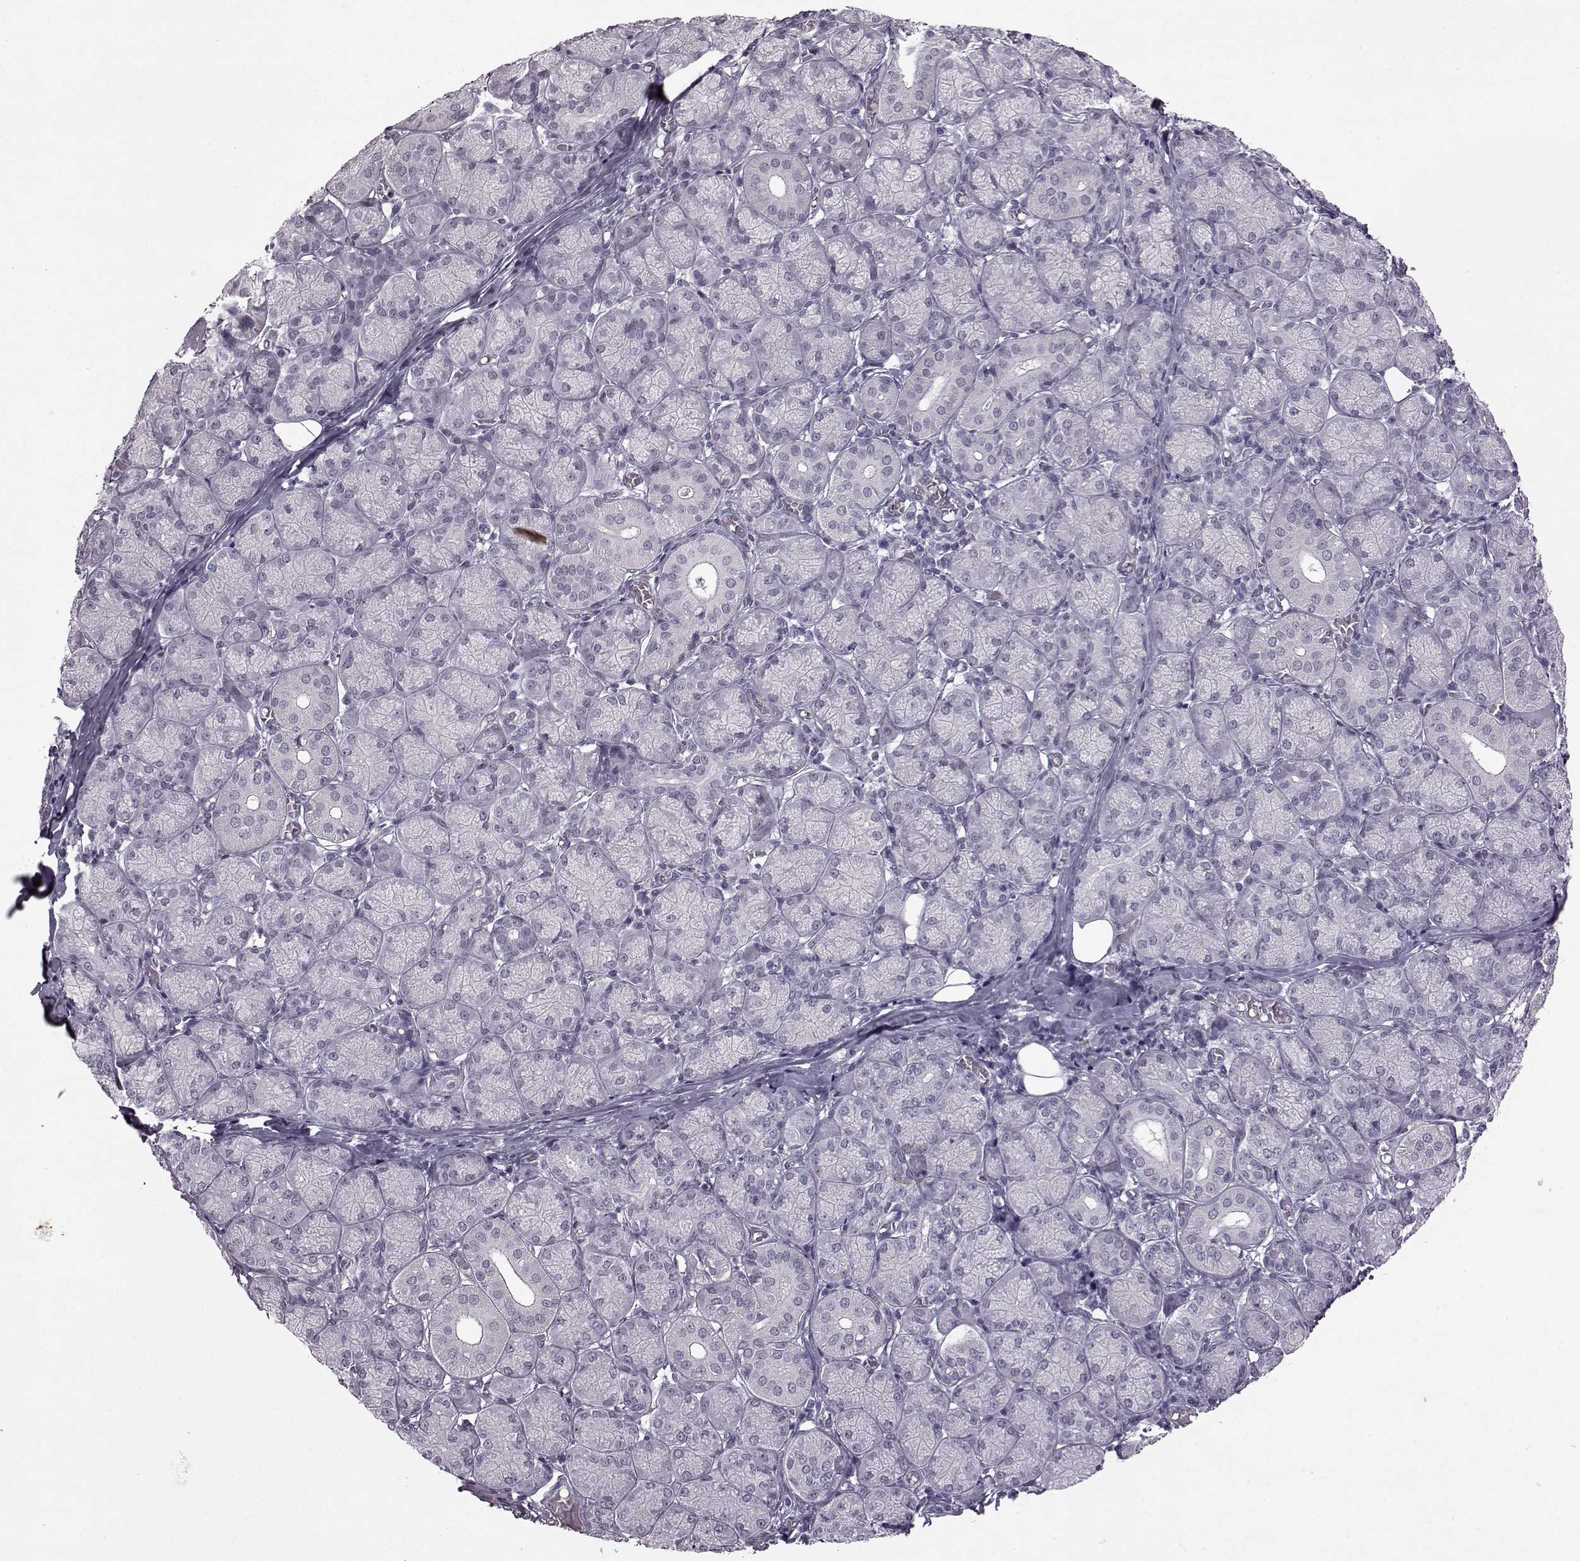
{"staining": {"intensity": "negative", "quantity": "none", "location": "none"}, "tissue": "salivary gland", "cell_type": "Glandular cells", "image_type": "normal", "snomed": [{"axis": "morphology", "description": "Normal tissue, NOS"}, {"axis": "topography", "description": "Salivary gland"}, {"axis": "topography", "description": "Peripheral nerve tissue"}], "caption": "High magnification brightfield microscopy of benign salivary gland stained with DAB (brown) and counterstained with hematoxylin (blue): glandular cells show no significant staining. (IHC, brightfield microscopy, high magnification).", "gene": "SLC28A2", "patient": {"sex": "female", "age": 24}}